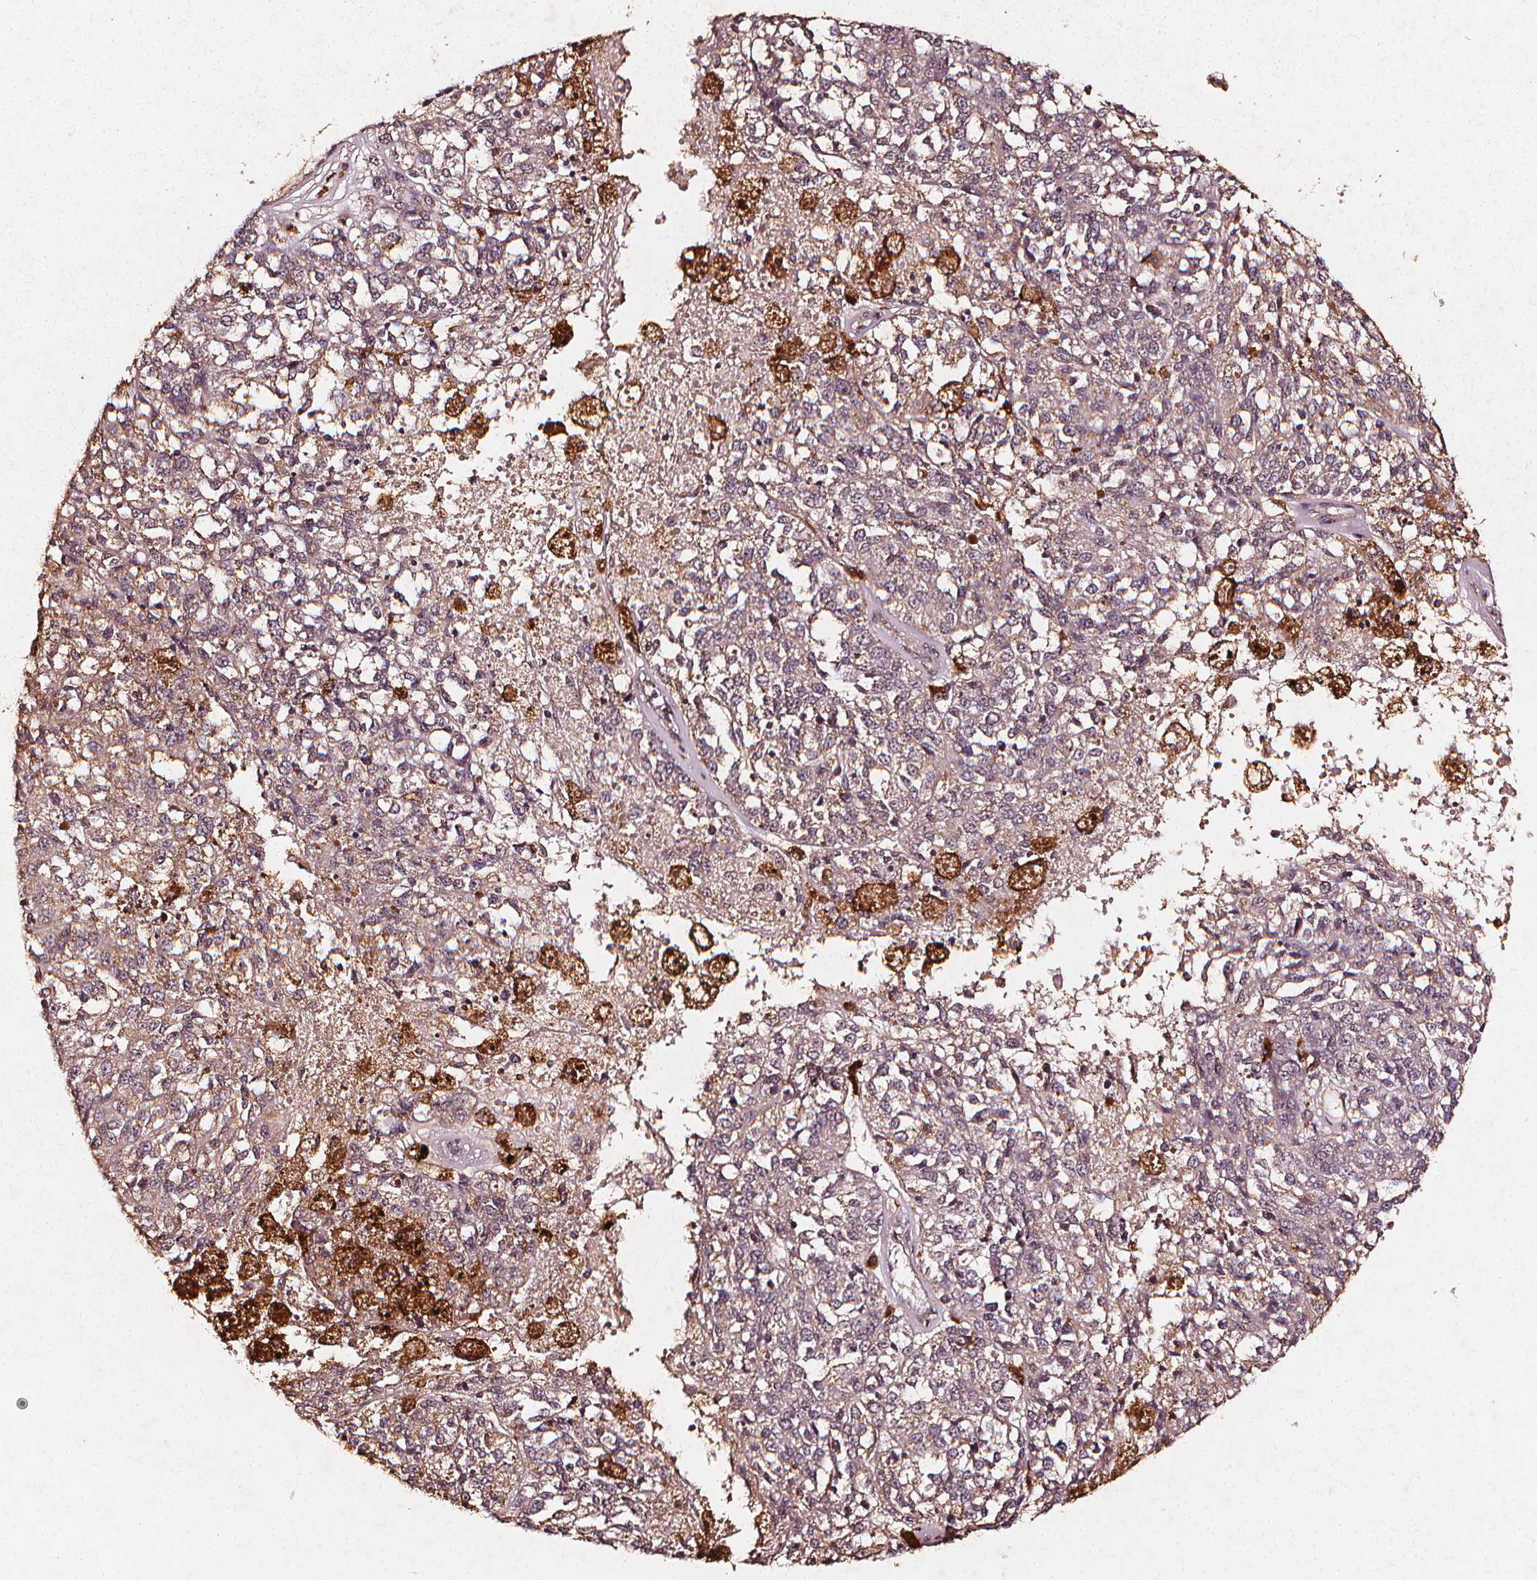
{"staining": {"intensity": "negative", "quantity": "none", "location": "none"}, "tissue": "melanoma", "cell_type": "Tumor cells", "image_type": "cancer", "snomed": [{"axis": "morphology", "description": "Malignant melanoma, Metastatic site"}, {"axis": "topography", "description": "Lymph node"}], "caption": "Photomicrograph shows no protein expression in tumor cells of melanoma tissue.", "gene": "ABCA1", "patient": {"sex": "female", "age": 64}}